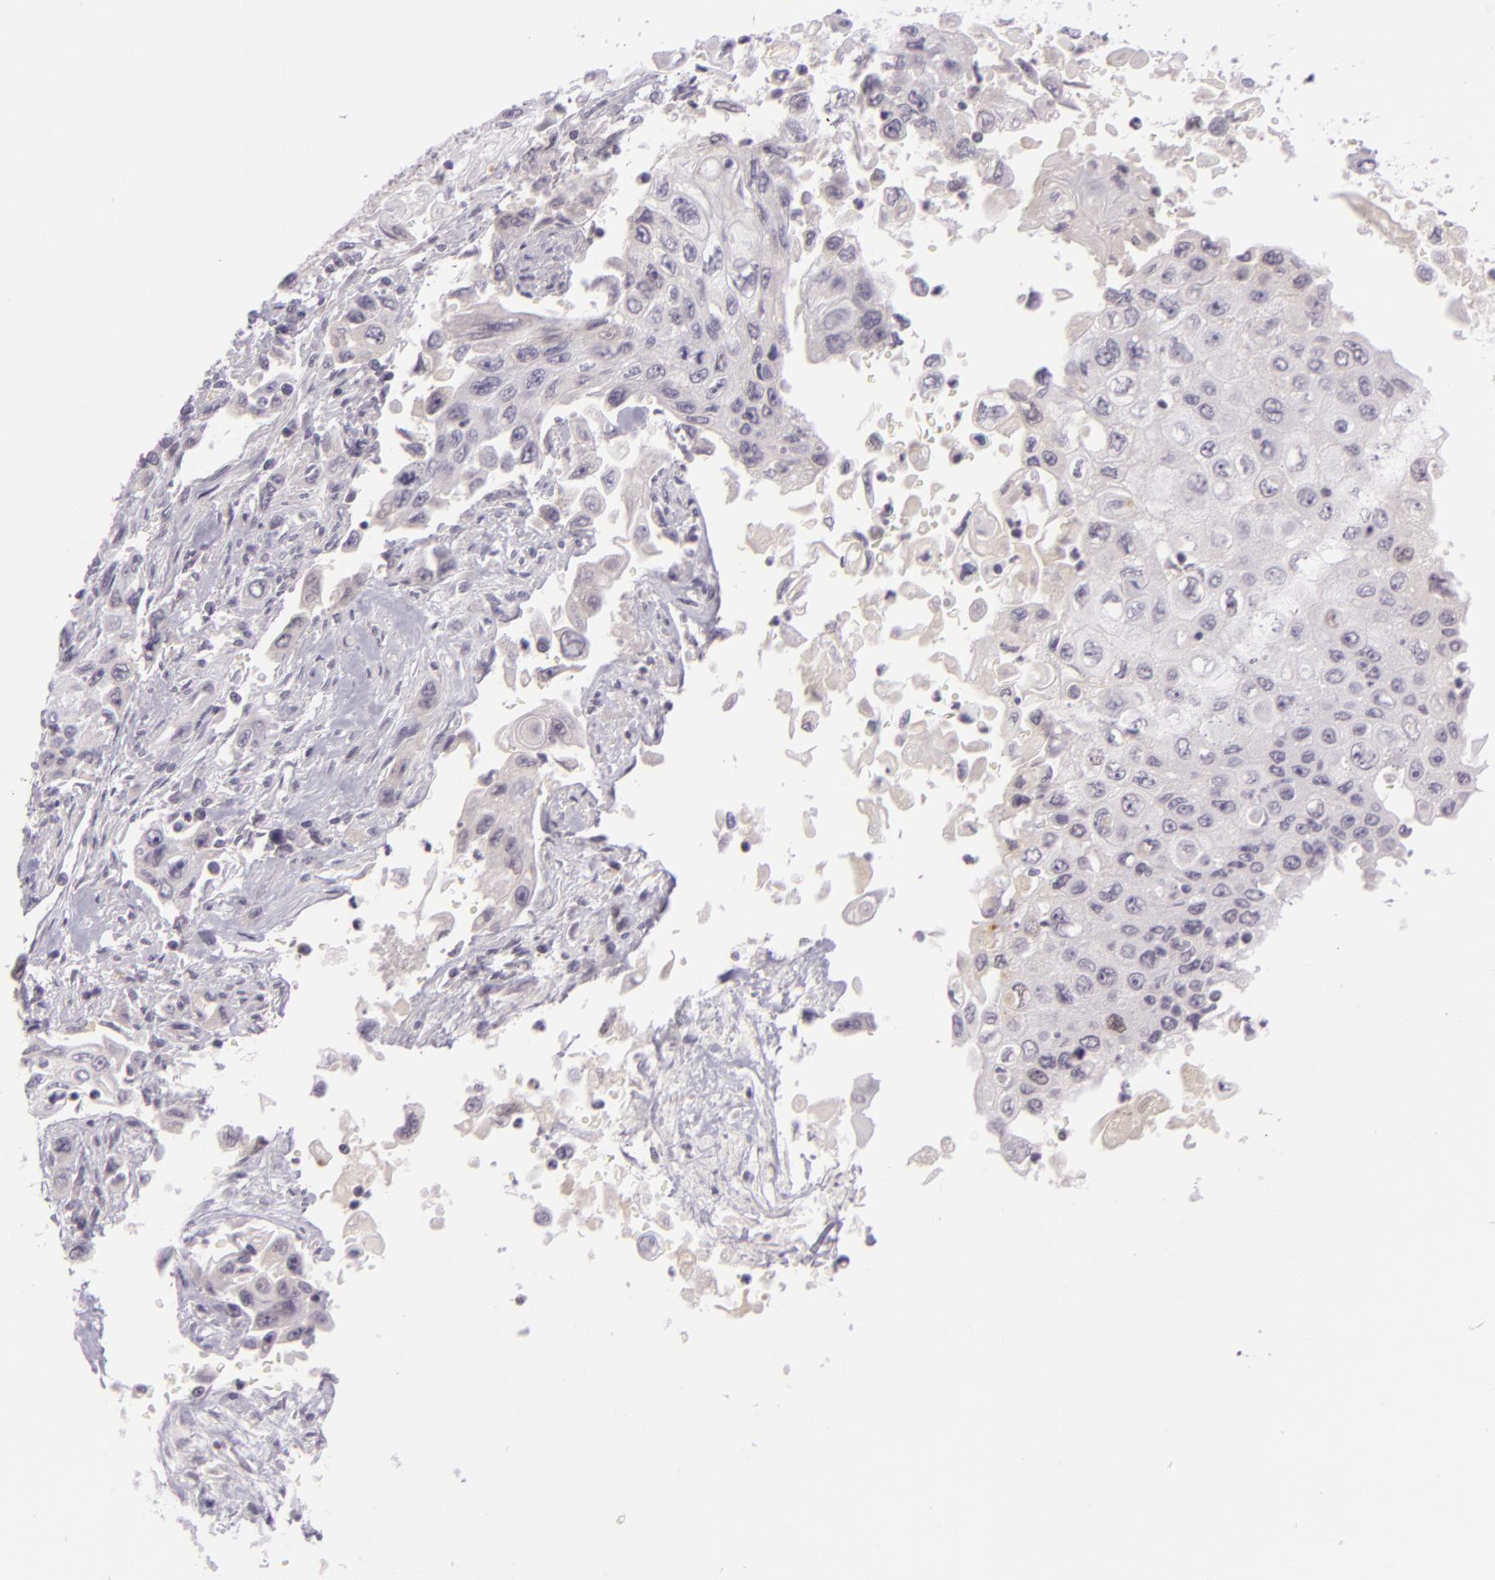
{"staining": {"intensity": "negative", "quantity": "none", "location": "none"}, "tissue": "pancreatic cancer", "cell_type": "Tumor cells", "image_type": "cancer", "snomed": [{"axis": "morphology", "description": "Adenocarcinoma, NOS"}, {"axis": "topography", "description": "Pancreas"}], "caption": "Immunohistochemistry (IHC) of pancreatic cancer (adenocarcinoma) reveals no staining in tumor cells. The staining was performed using DAB to visualize the protein expression in brown, while the nuclei were stained in blue with hematoxylin (Magnification: 20x).", "gene": "CHEK2", "patient": {"sex": "male", "age": 70}}